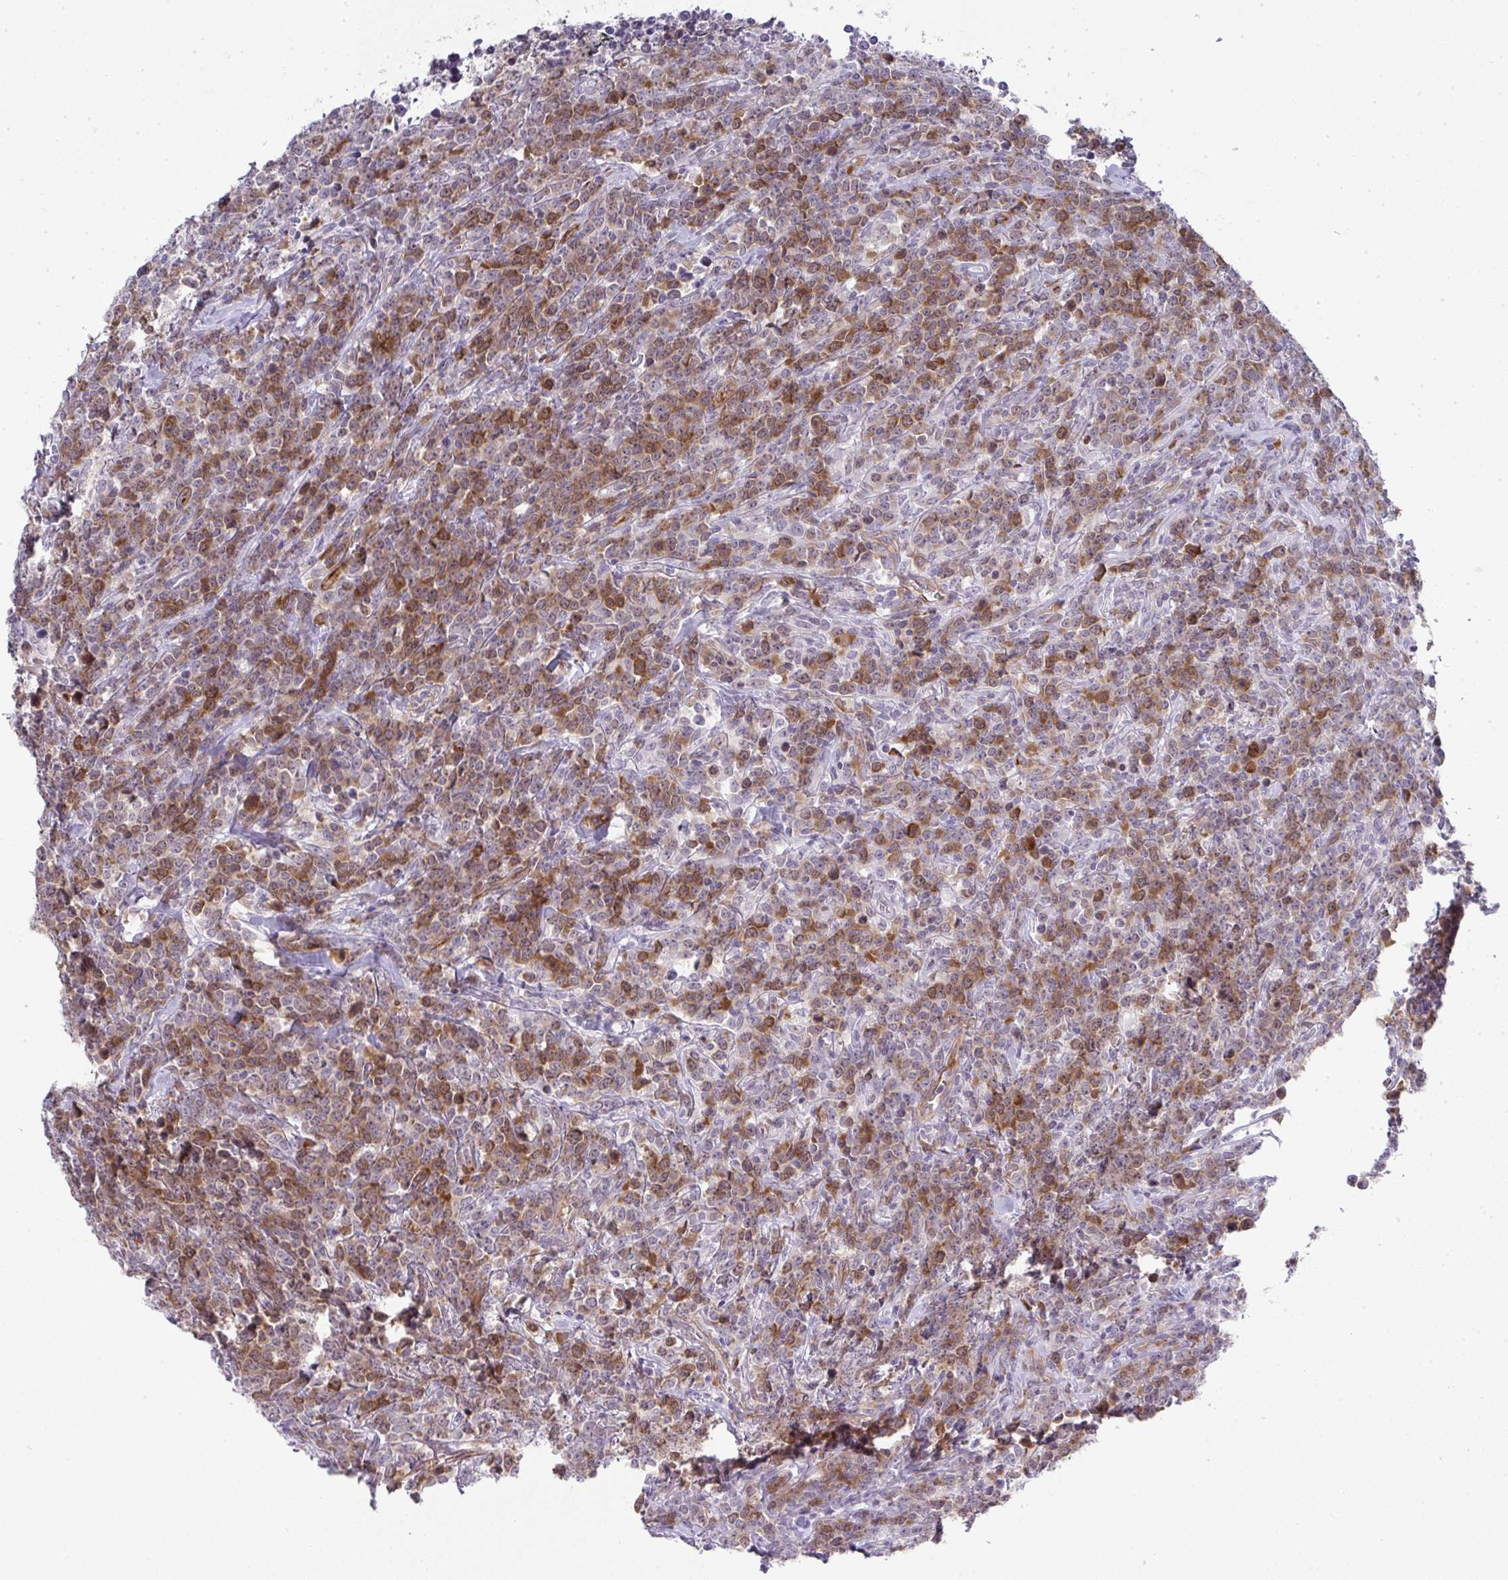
{"staining": {"intensity": "moderate", "quantity": "25%-75%", "location": "cytoplasmic/membranous,nuclear"}, "tissue": "lymphoma", "cell_type": "Tumor cells", "image_type": "cancer", "snomed": [{"axis": "morphology", "description": "Malignant lymphoma, non-Hodgkin's type, High grade"}, {"axis": "topography", "description": "Small intestine"}], "caption": "Brown immunohistochemical staining in lymphoma demonstrates moderate cytoplasmic/membranous and nuclear staining in about 25%-75% of tumor cells. (IHC, brightfield microscopy, high magnification).", "gene": "UBE2S", "patient": {"sex": "female", "age": 56}}